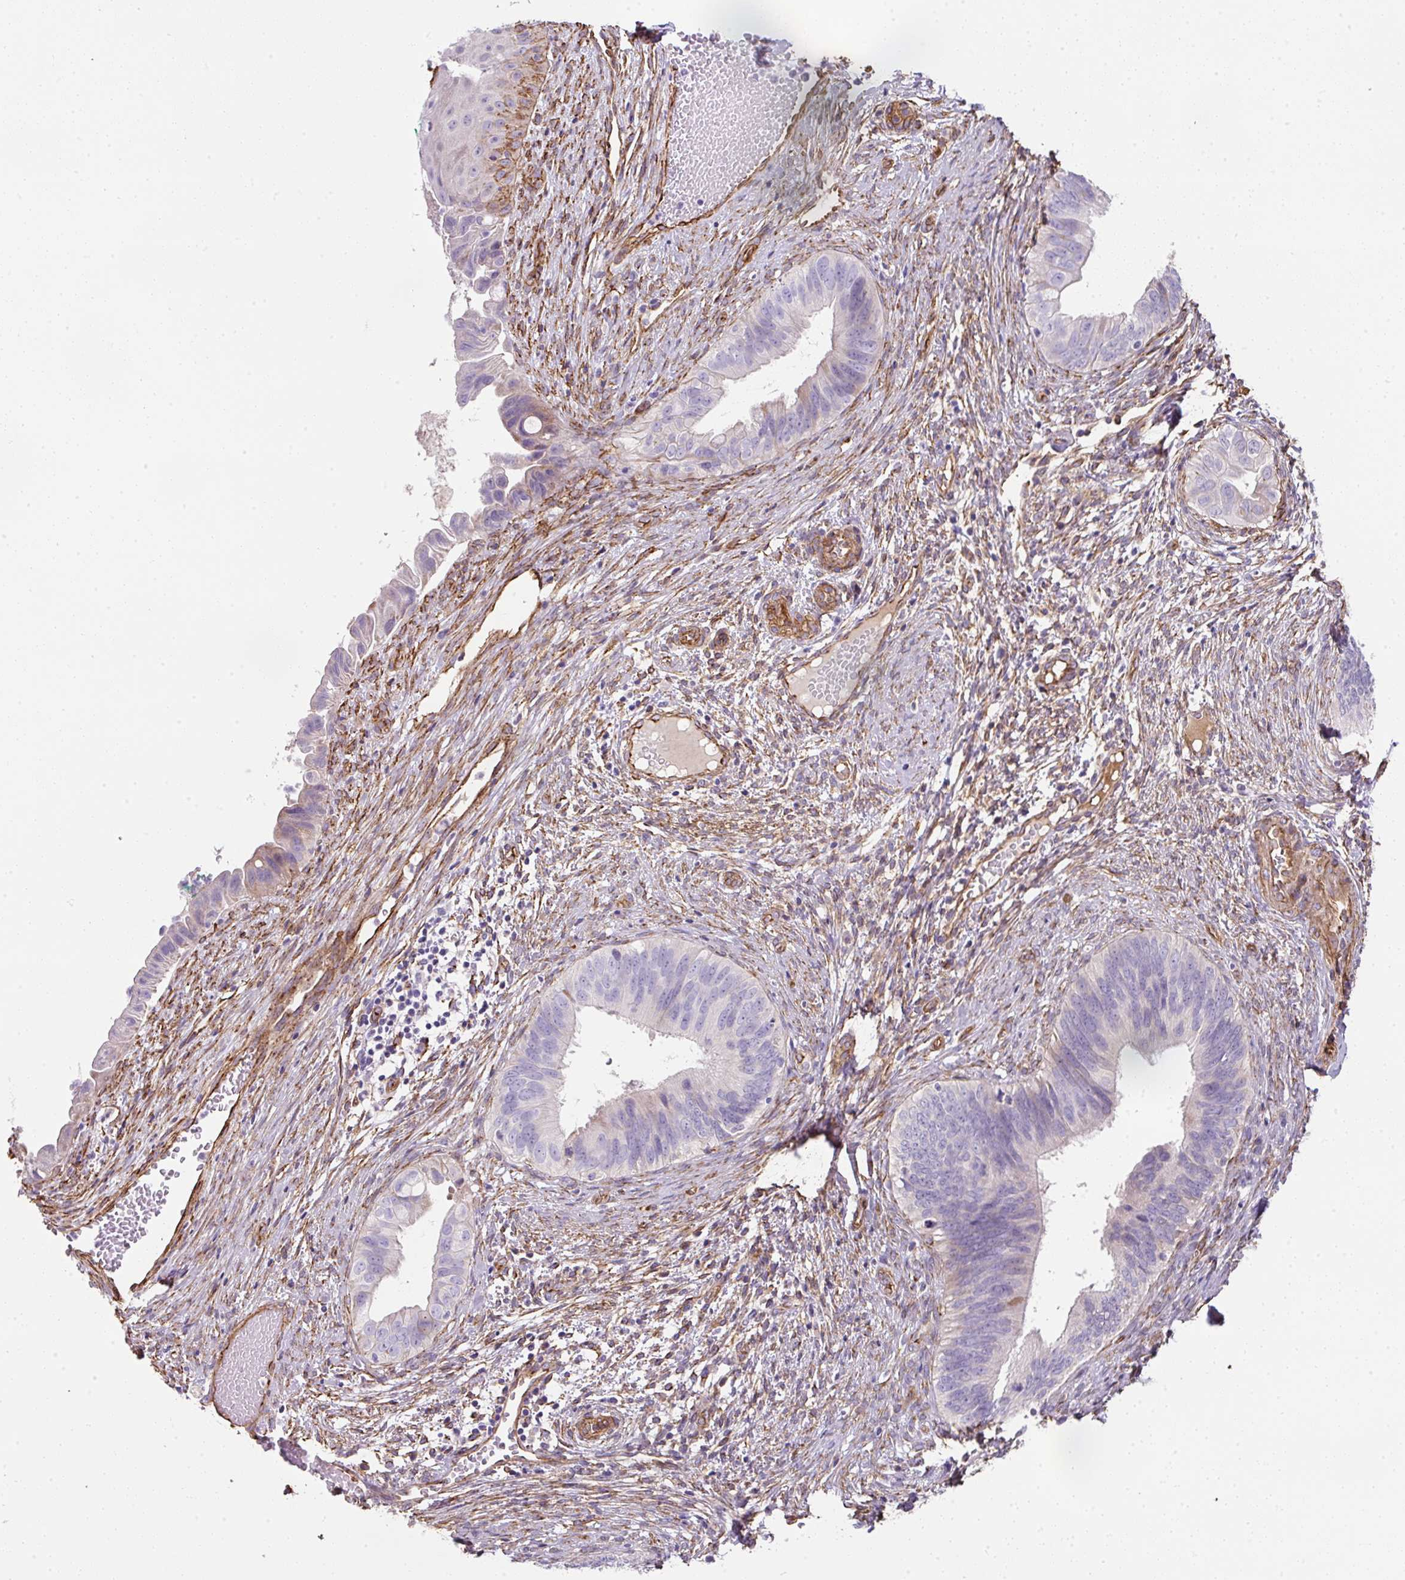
{"staining": {"intensity": "negative", "quantity": "none", "location": "none"}, "tissue": "cervical cancer", "cell_type": "Tumor cells", "image_type": "cancer", "snomed": [{"axis": "morphology", "description": "Adenocarcinoma, NOS"}, {"axis": "topography", "description": "Cervix"}], "caption": "There is no significant positivity in tumor cells of adenocarcinoma (cervical).", "gene": "ANKUB1", "patient": {"sex": "female", "age": 42}}